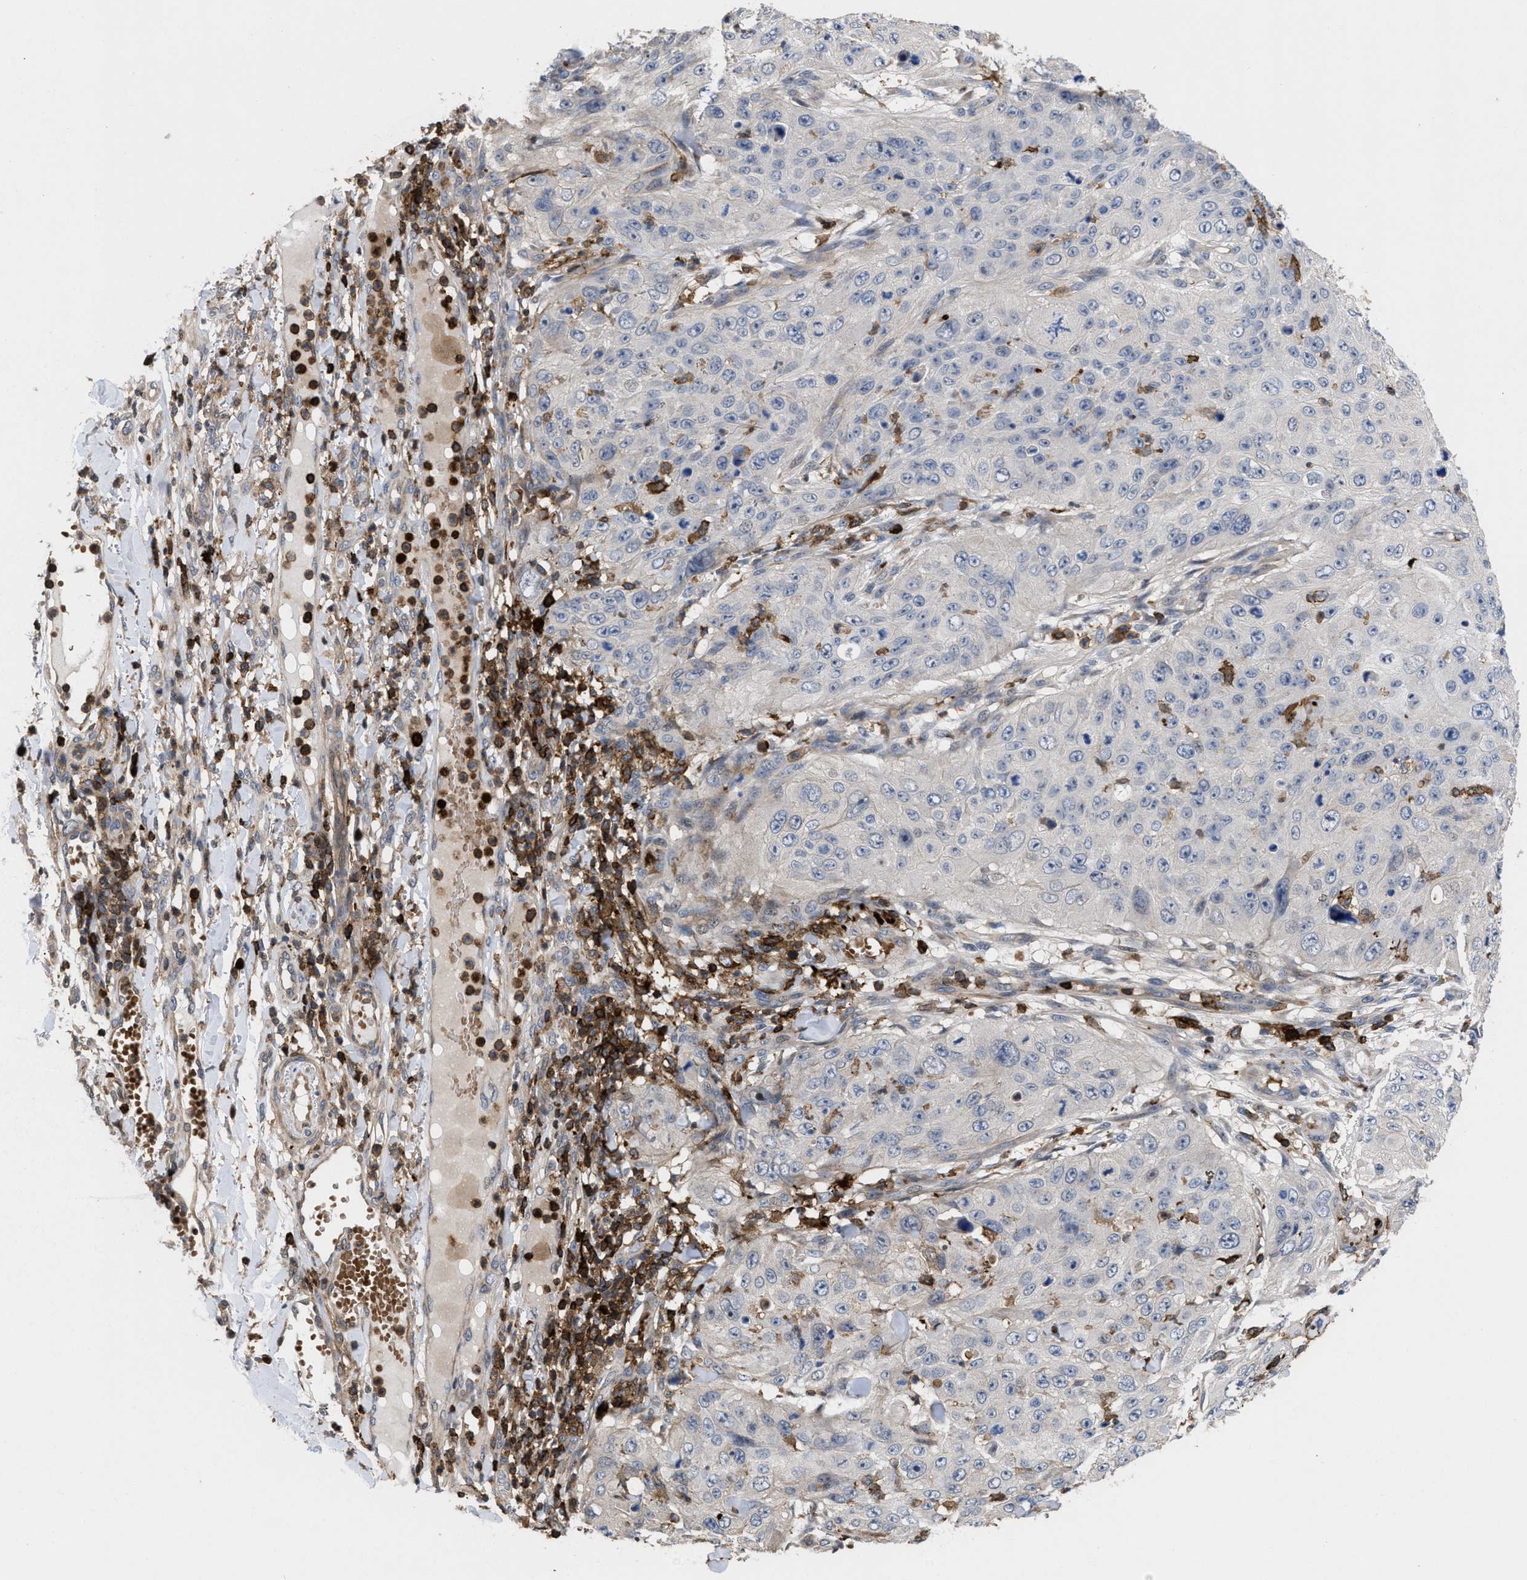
{"staining": {"intensity": "negative", "quantity": "none", "location": "none"}, "tissue": "skin cancer", "cell_type": "Tumor cells", "image_type": "cancer", "snomed": [{"axis": "morphology", "description": "Squamous cell carcinoma, NOS"}, {"axis": "topography", "description": "Skin"}], "caption": "A histopathology image of human squamous cell carcinoma (skin) is negative for staining in tumor cells.", "gene": "PTPRE", "patient": {"sex": "female", "age": 80}}